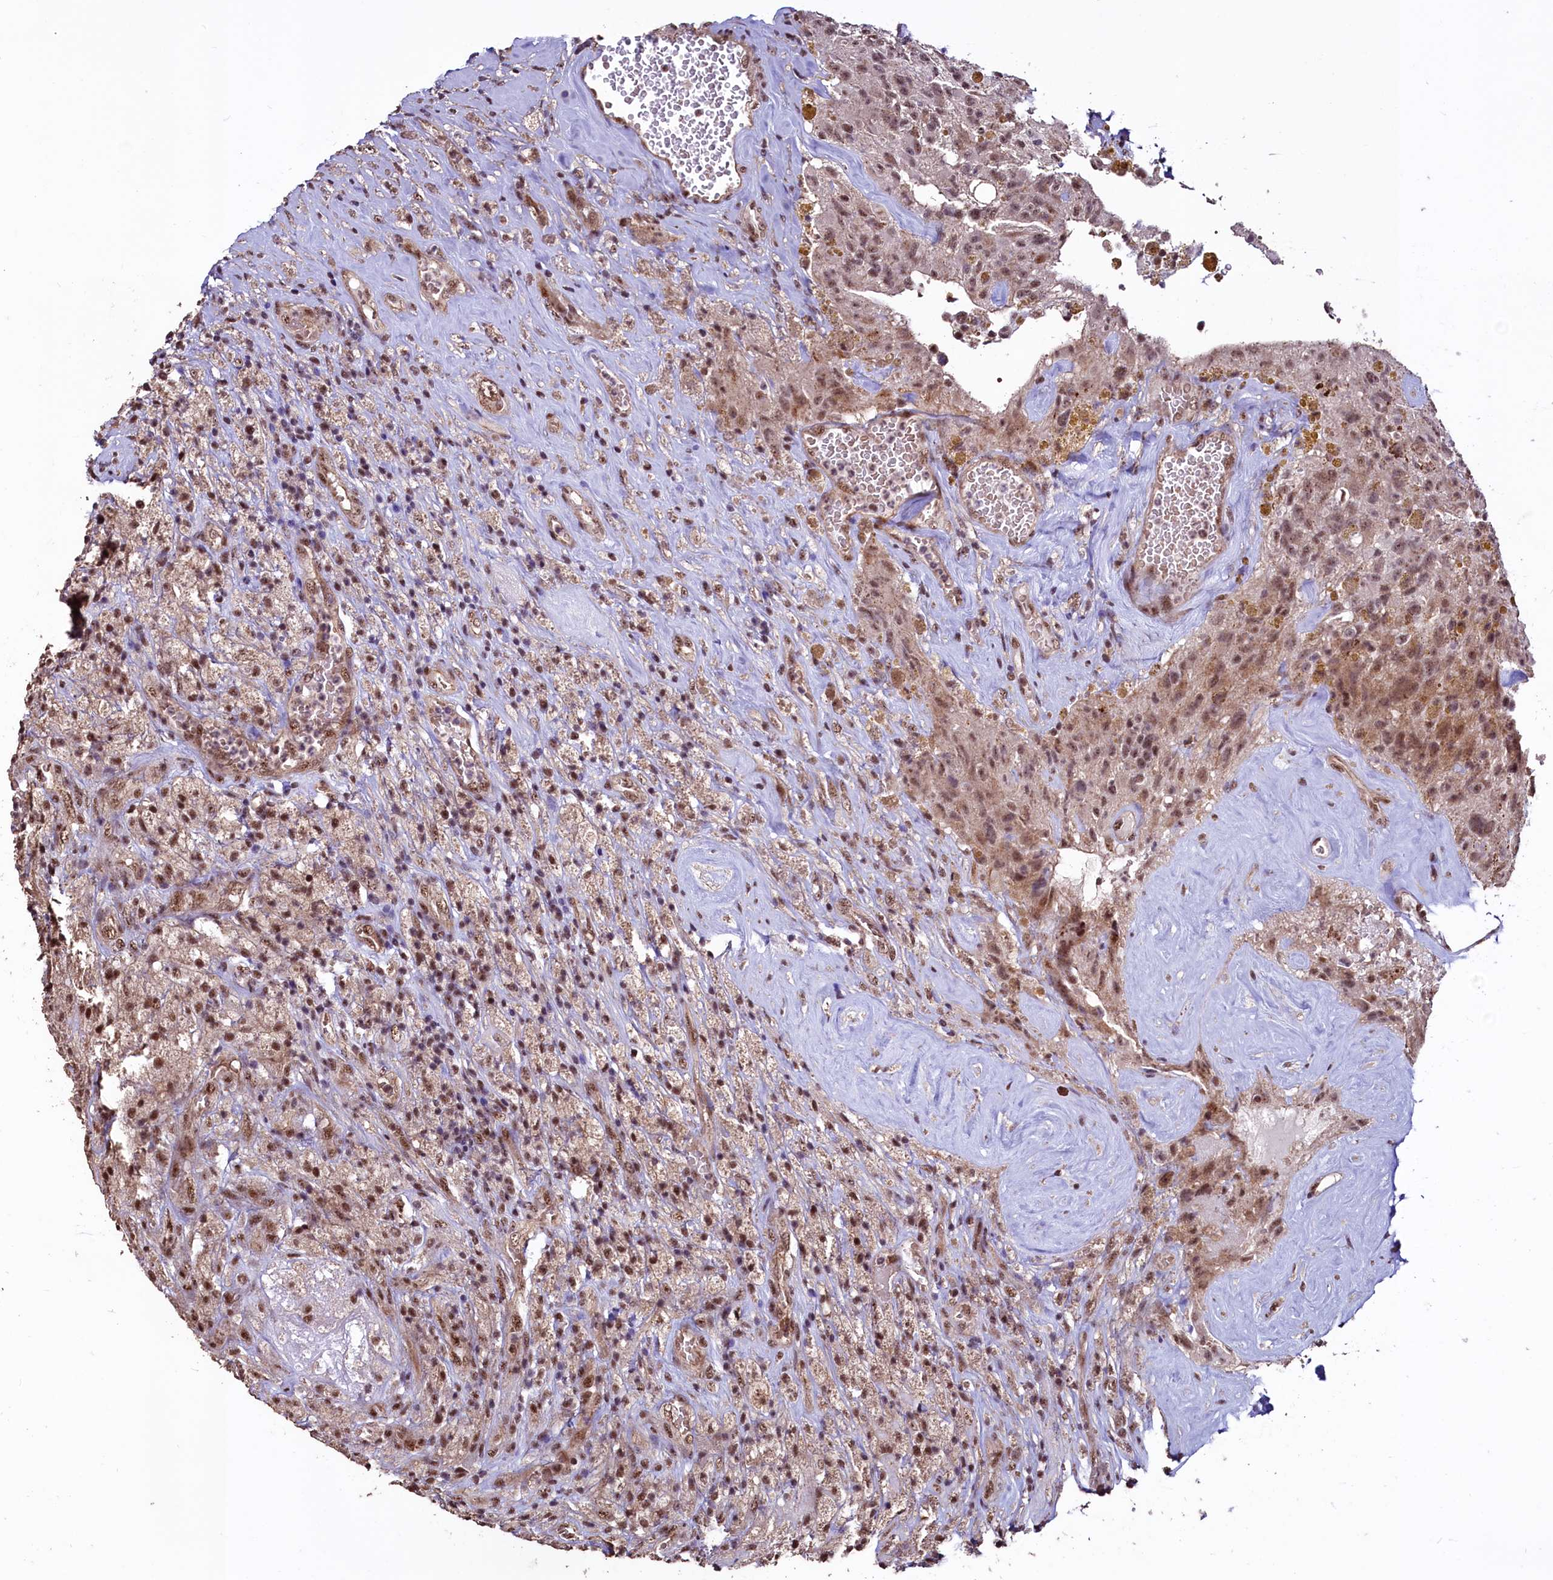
{"staining": {"intensity": "moderate", "quantity": ">75%", "location": "nuclear"}, "tissue": "glioma", "cell_type": "Tumor cells", "image_type": "cancer", "snomed": [{"axis": "morphology", "description": "Glioma, malignant, High grade"}, {"axis": "topography", "description": "Brain"}], "caption": "Immunohistochemical staining of human glioma displays medium levels of moderate nuclear protein expression in about >75% of tumor cells.", "gene": "SFSWAP", "patient": {"sex": "male", "age": 69}}